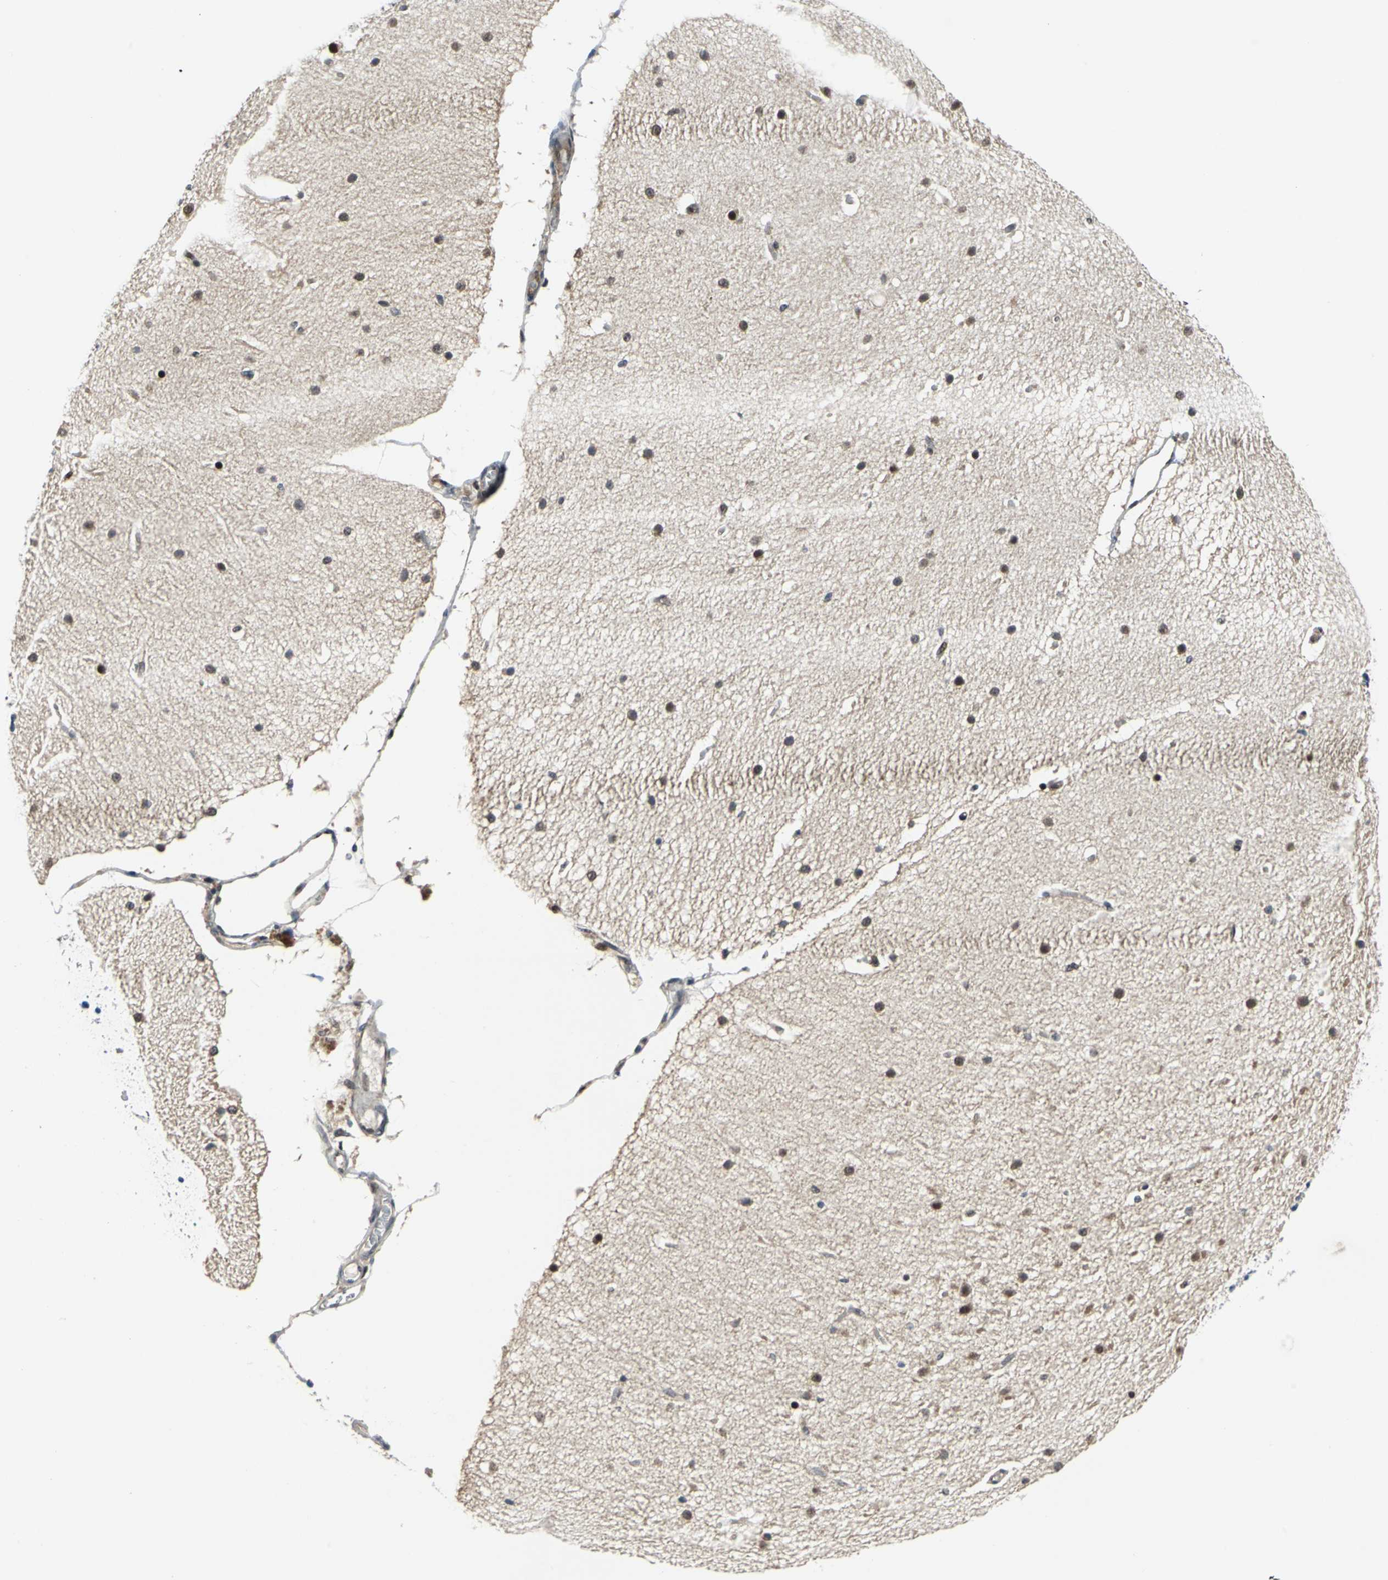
{"staining": {"intensity": "moderate", "quantity": ">75%", "location": "cytoplasmic/membranous,nuclear"}, "tissue": "cerebellum", "cell_type": "Cells in molecular layer", "image_type": "normal", "snomed": [{"axis": "morphology", "description": "Normal tissue, NOS"}, {"axis": "topography", "description": "Cerebellum"}], "caption": "Immunohistochemistry (IHC) (DAB) staining of normal cerebellum displays moderate cytoplasmic/membranous,nuclear protein staining in approximately >75% of cells in molecular layer.", "gene": "POLR3K", "patient": {"sex": "female", "age": 54}}